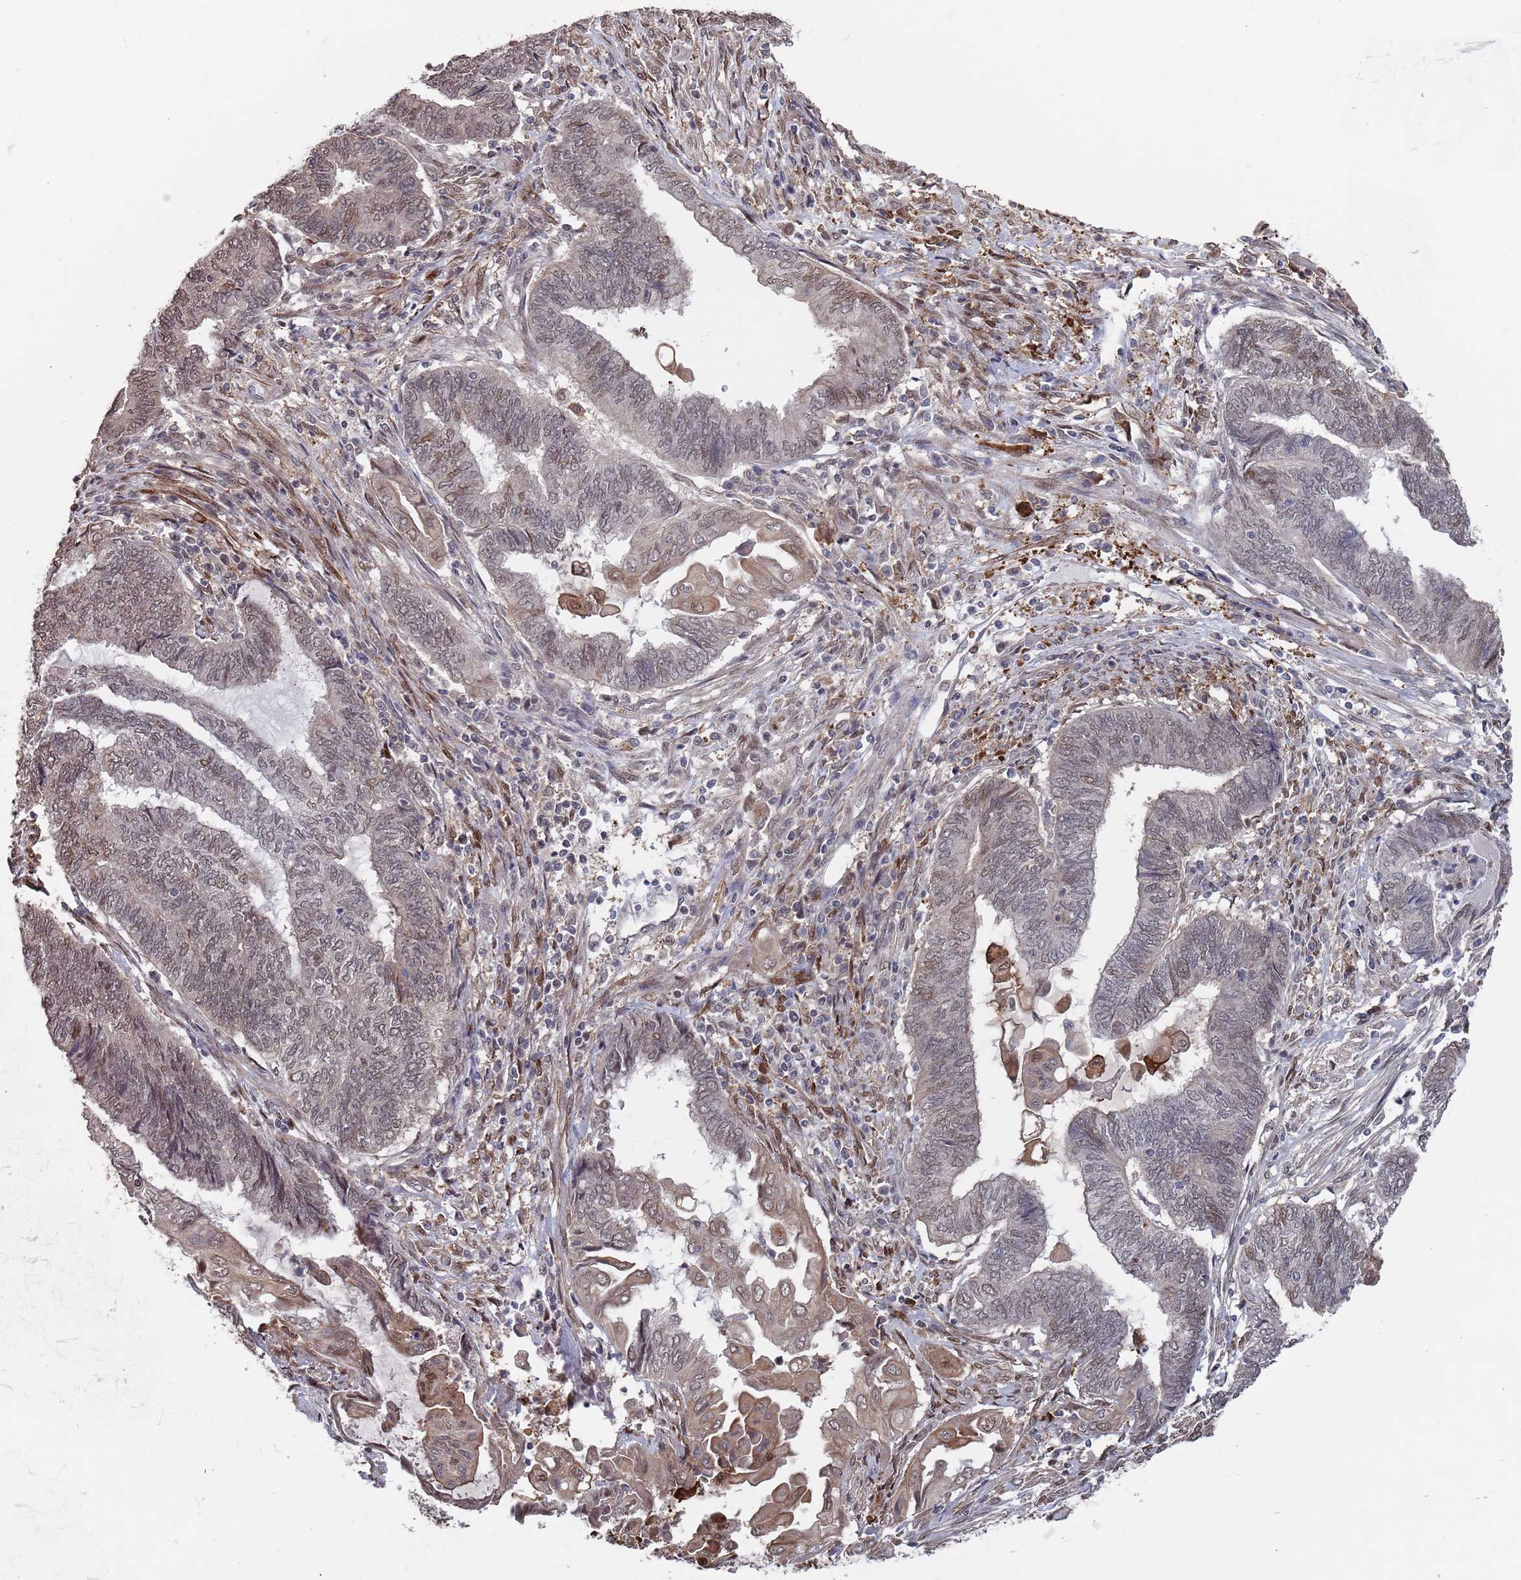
{"staining": {"intensity": "moderate", "quantity": "<25%", "location": "cytoplasmic/membranous,nuclear"}, "tissue": "endometrial cancer", "cell_type": "Tumor cells", "image_type": "cancer", "snomed": [{"axis": "morphology", "description": "Adenocarcinoma, NOS"}, {"axis": "topography", "description": "Uterus"}, {"axis": "topography", "description": "Endometrium"}], "caption": "This is an image of immunohistochemistry staining of endometrial cancer, which shows moderate expression in the cytoplasmic/membranous and nuclear of tumor cells.", "gene": "DGKD", "patient": {"sex": "female", "age": 70}}